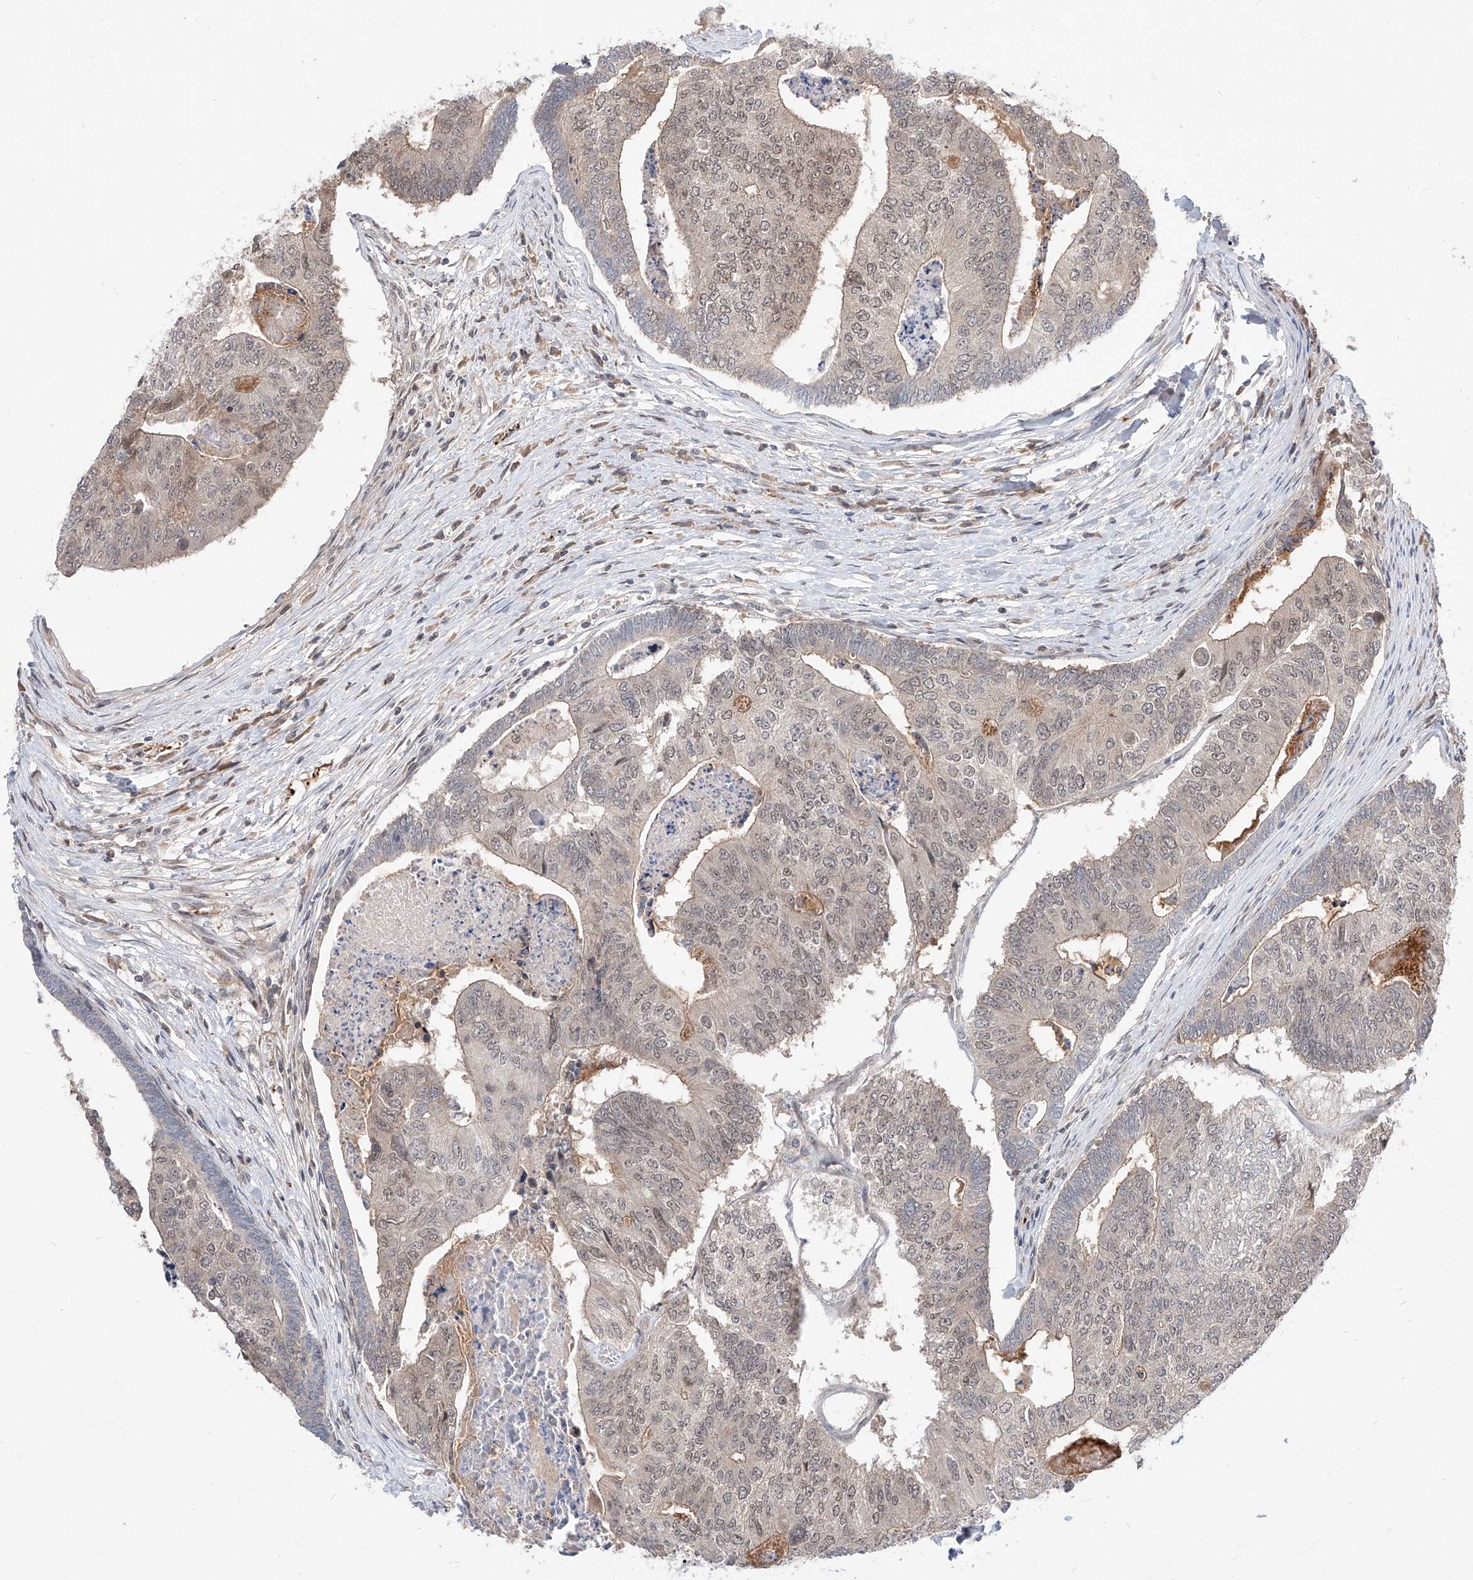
{"staining": {"intensity": "weak", "quantity": "25%-75%", "location": "cytoplasmic/membranous,nuclear"}, "tissue": "colorectal cancer", "cell_type": "Tumor cells", "image_type": "cancer", "snomed": [{"axis": "morphology", "description": "Adenocarcinoma, NOS"}, {"axis": "topography", "description": "Colon"}], "caption": "This is a photomicrograph of immunohistochemistry staining of colorectal cancer (adenocarcinoma), which shows weak positivity in the cytoplasmic/membranous and nuclear of tumor cells.", "gene": "DIRAS3", "patient": {"sex": "female", "age": 67}}